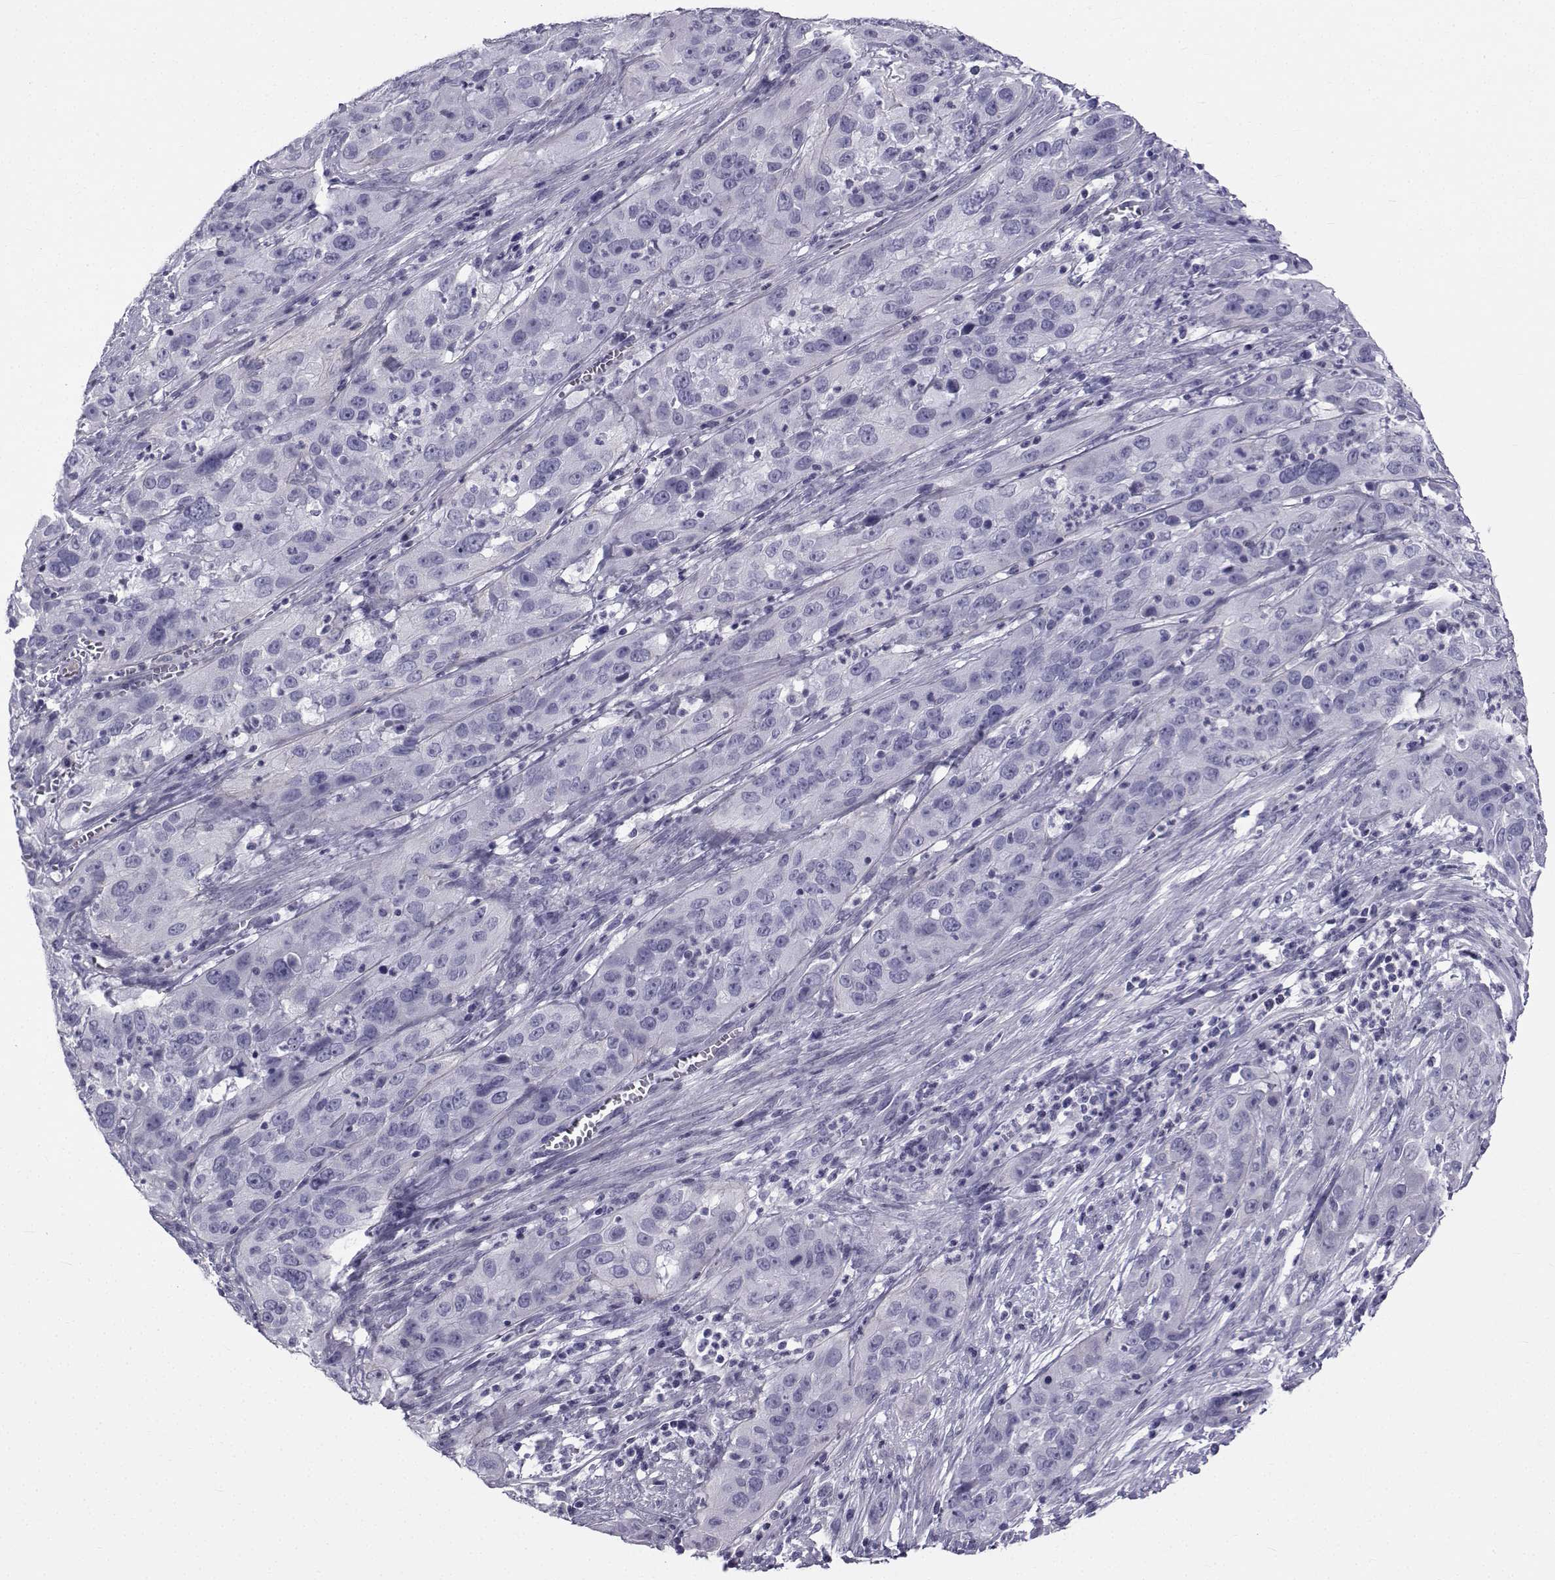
{"staining": {"intensity": "negative", "quantity": "none", "location": "none"}, "tissue": "cervical cancer", "cell_type": "Tumor cells", "image_type": "cancer", "snomed": [{"axis": "morphology", "description": "Squamous cell carcinoma, NOS"}, {"axis": "topography", "description": "Cervix"}], "caption": "High power microscopy histopathology image of an immunohistochemistry histopathology image of cervical cancer, revealing no significant expression in tumor cells.", "gene": "SPANXD", "patient": {"sex": "female", "age": 32}}